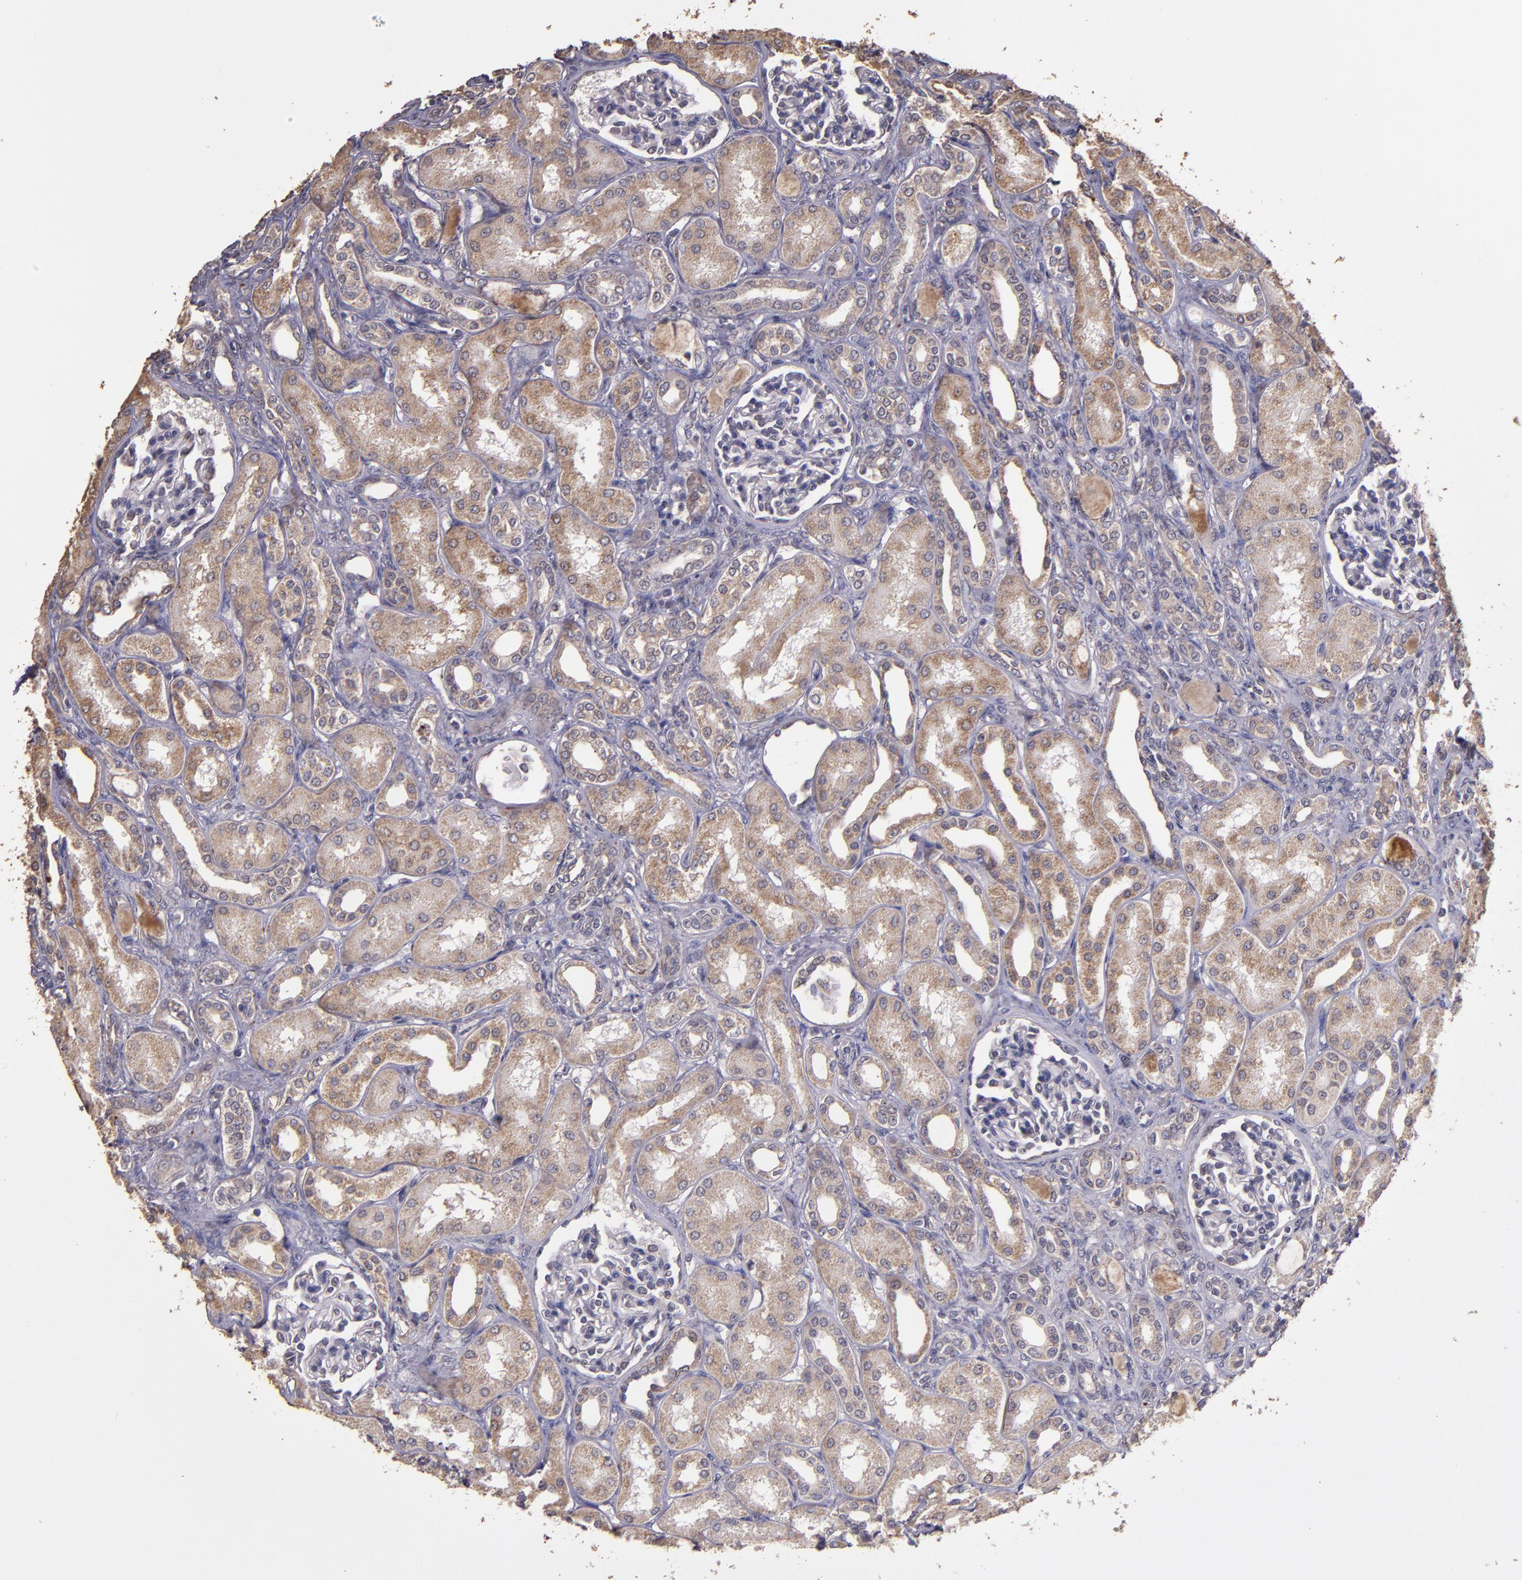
{"staining": {"intensity": "weak", "quantity": "<25%", "location": "nuclear"}, "tissue": "kidney", "cell_type": "Cells in glomeruli", "image_type": "normal", "snomed": [{"axis": "morphology", "description": "Normal tissue, NOS"}, {"axis": "topography", "description": "Kidney"}], "caption": "Immunohistochemistry (IHC) of unremarkable human kidney shows no expression in cells in glomeruli. (Immunohistochemistry, brightfield microscopy, high magnification).", "gene": "HECTD1", "patient": {"sex": "male", "age": 7}}